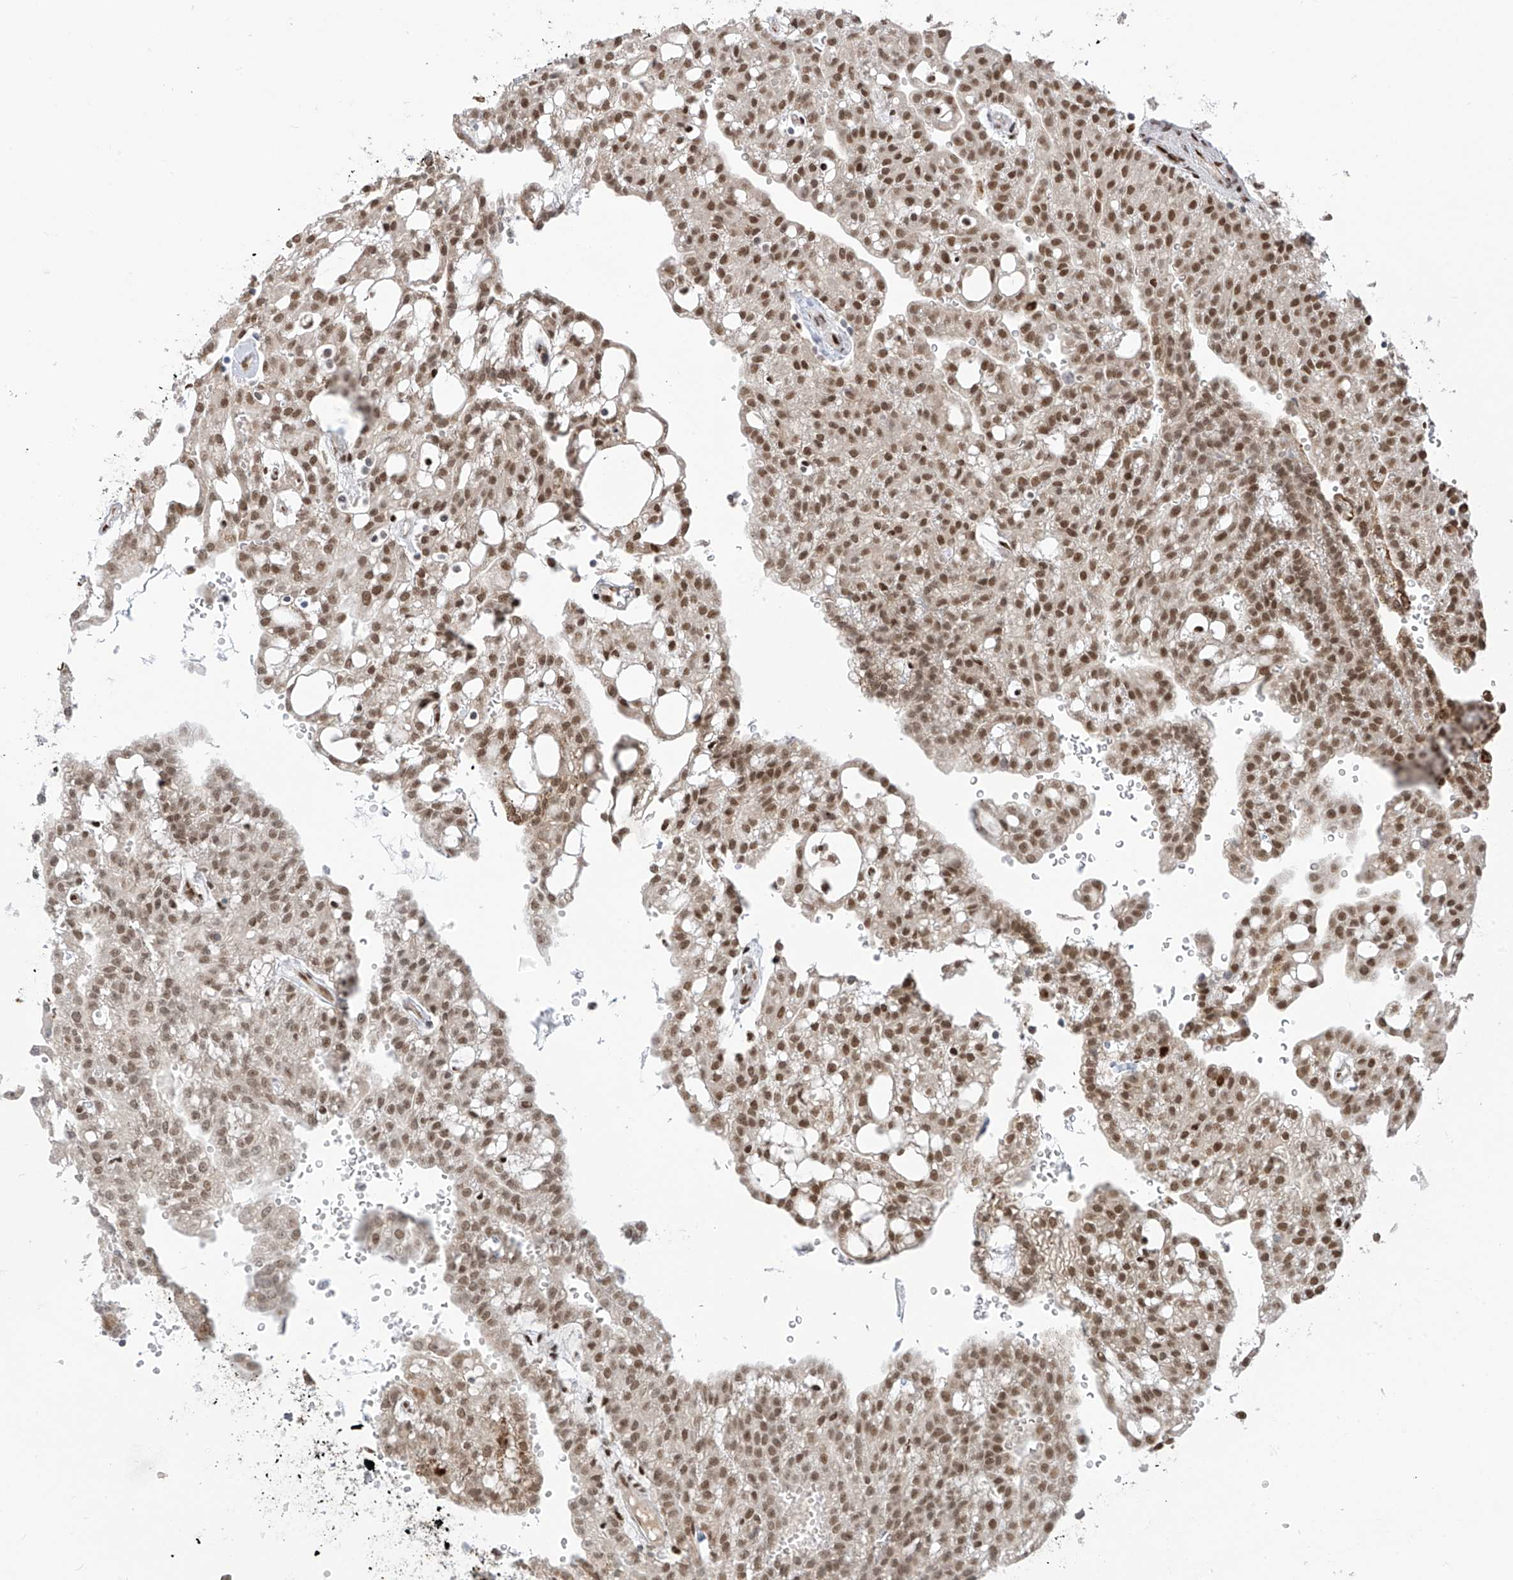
{"staining": {"intensity": "moderate", "quantity": ">75%", "location": "nuclear"}, "tissue": "renal cancer", "cell_type": "Tumor cells", "image_type": "cancer", "snomed": [{"axis": "morphology", "description": "Adenocarcinoma, NOS"}, {"axis": "topography", "description": "Kidney"}], "caption": "Brown immunohistochemical staining in renal cancer (adenocarcinoma) reveals moderate nuclear expression in about >75% of tumor cells.", "gene": "PM20D2", "patient": {"sex": "male", "age": 63}}